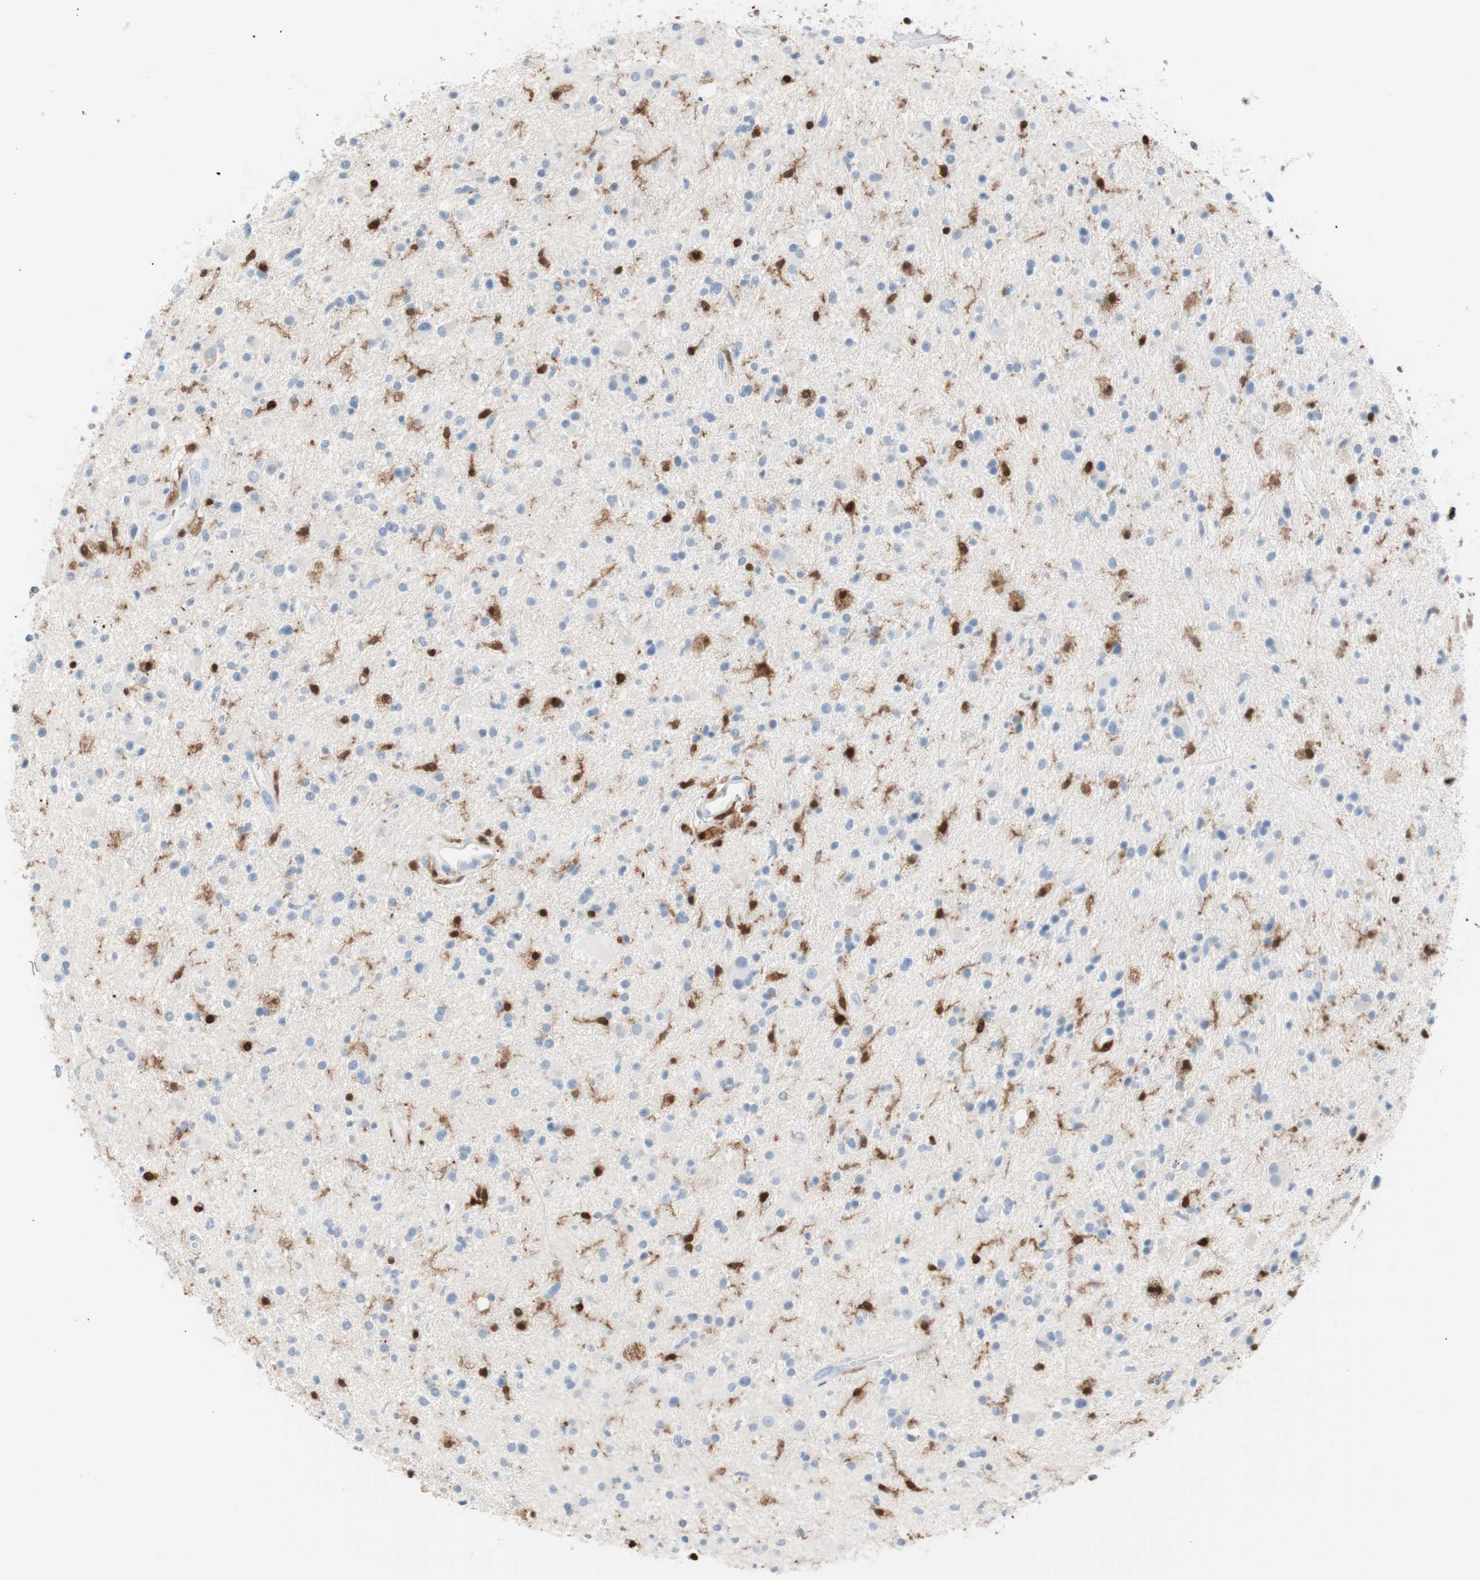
{"staining": {"intensity": "strong", "quantity": "<25%", "location": "cytoplasmic/membranous,nuclear"}, "tissue": "glioma", "cell_type": "Tumor cells", "image_type": "cancer", "snomed": [{"axis": "morphology", "description": "Glioma, malignant, High grade"}, {"axis": "topography", "description": "Brain"}], "caption": "Glioma was stained to show a protein in brown. There is medium levels of strong cytoplasmic/membranous and nuclear positivity in approximately <25% of tumor cells.", "gene": "IL18", "patient": {"sex": "male", "age": 33}}